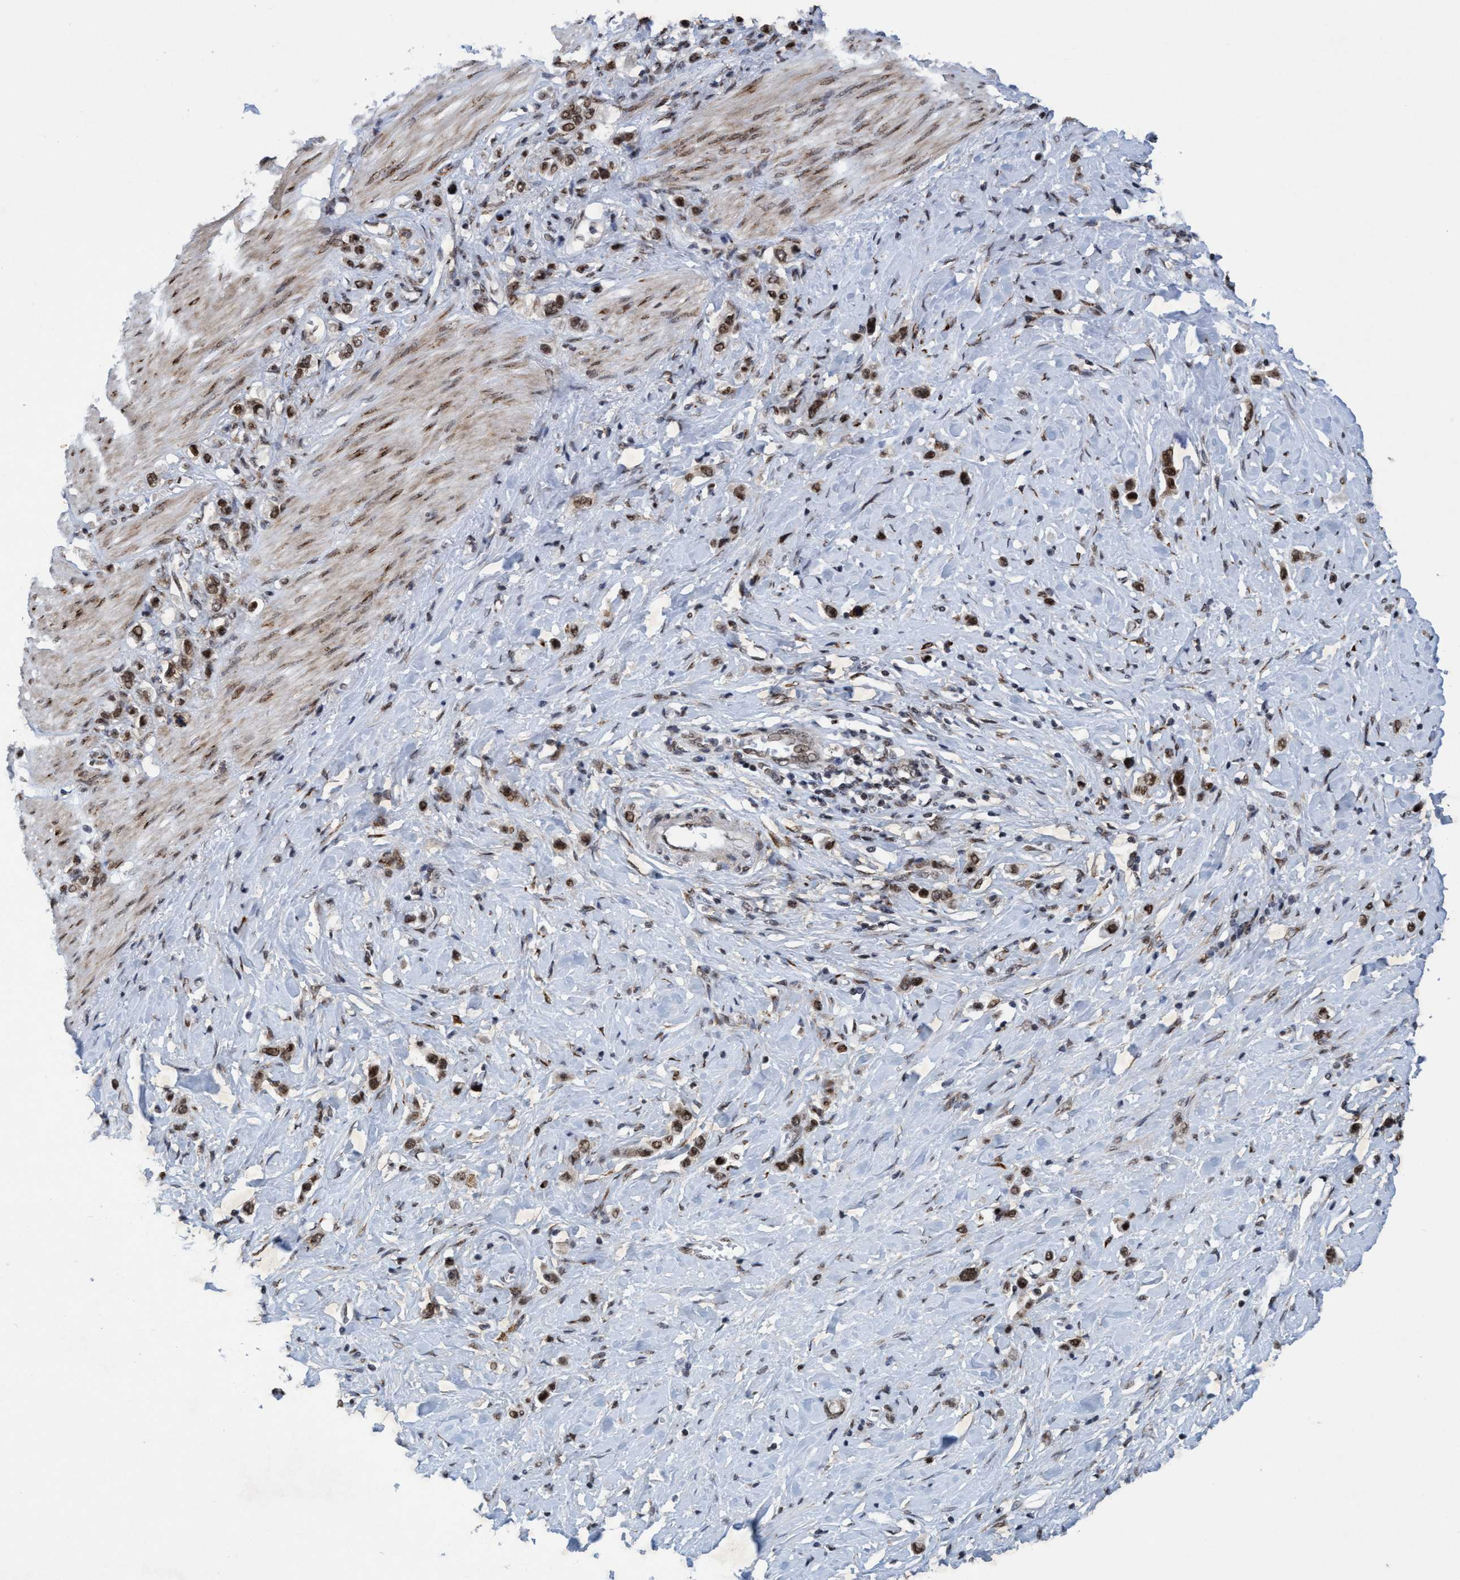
{"staining": {"intensity": "moderate", "quantity": ">75%", "location": "nuclear"}, "tissue": "stomach cancer", "cell_type": "Tumor cells", "image_type": "cancer", "snomed": [{"axis": "morphology", "description": "Adenocarcinoma, NOS"}, {"axis": "topography", "description": "Stomach"}], "caption": "A high-resolution photomicrograph shows IHC staining of adenocarcinoma (stomach), which reveals moderate nuclear positivity in about >75% of tumor cells.", "gene": "GLT6D1", "patient": {"sex": "female", "age": 65}}